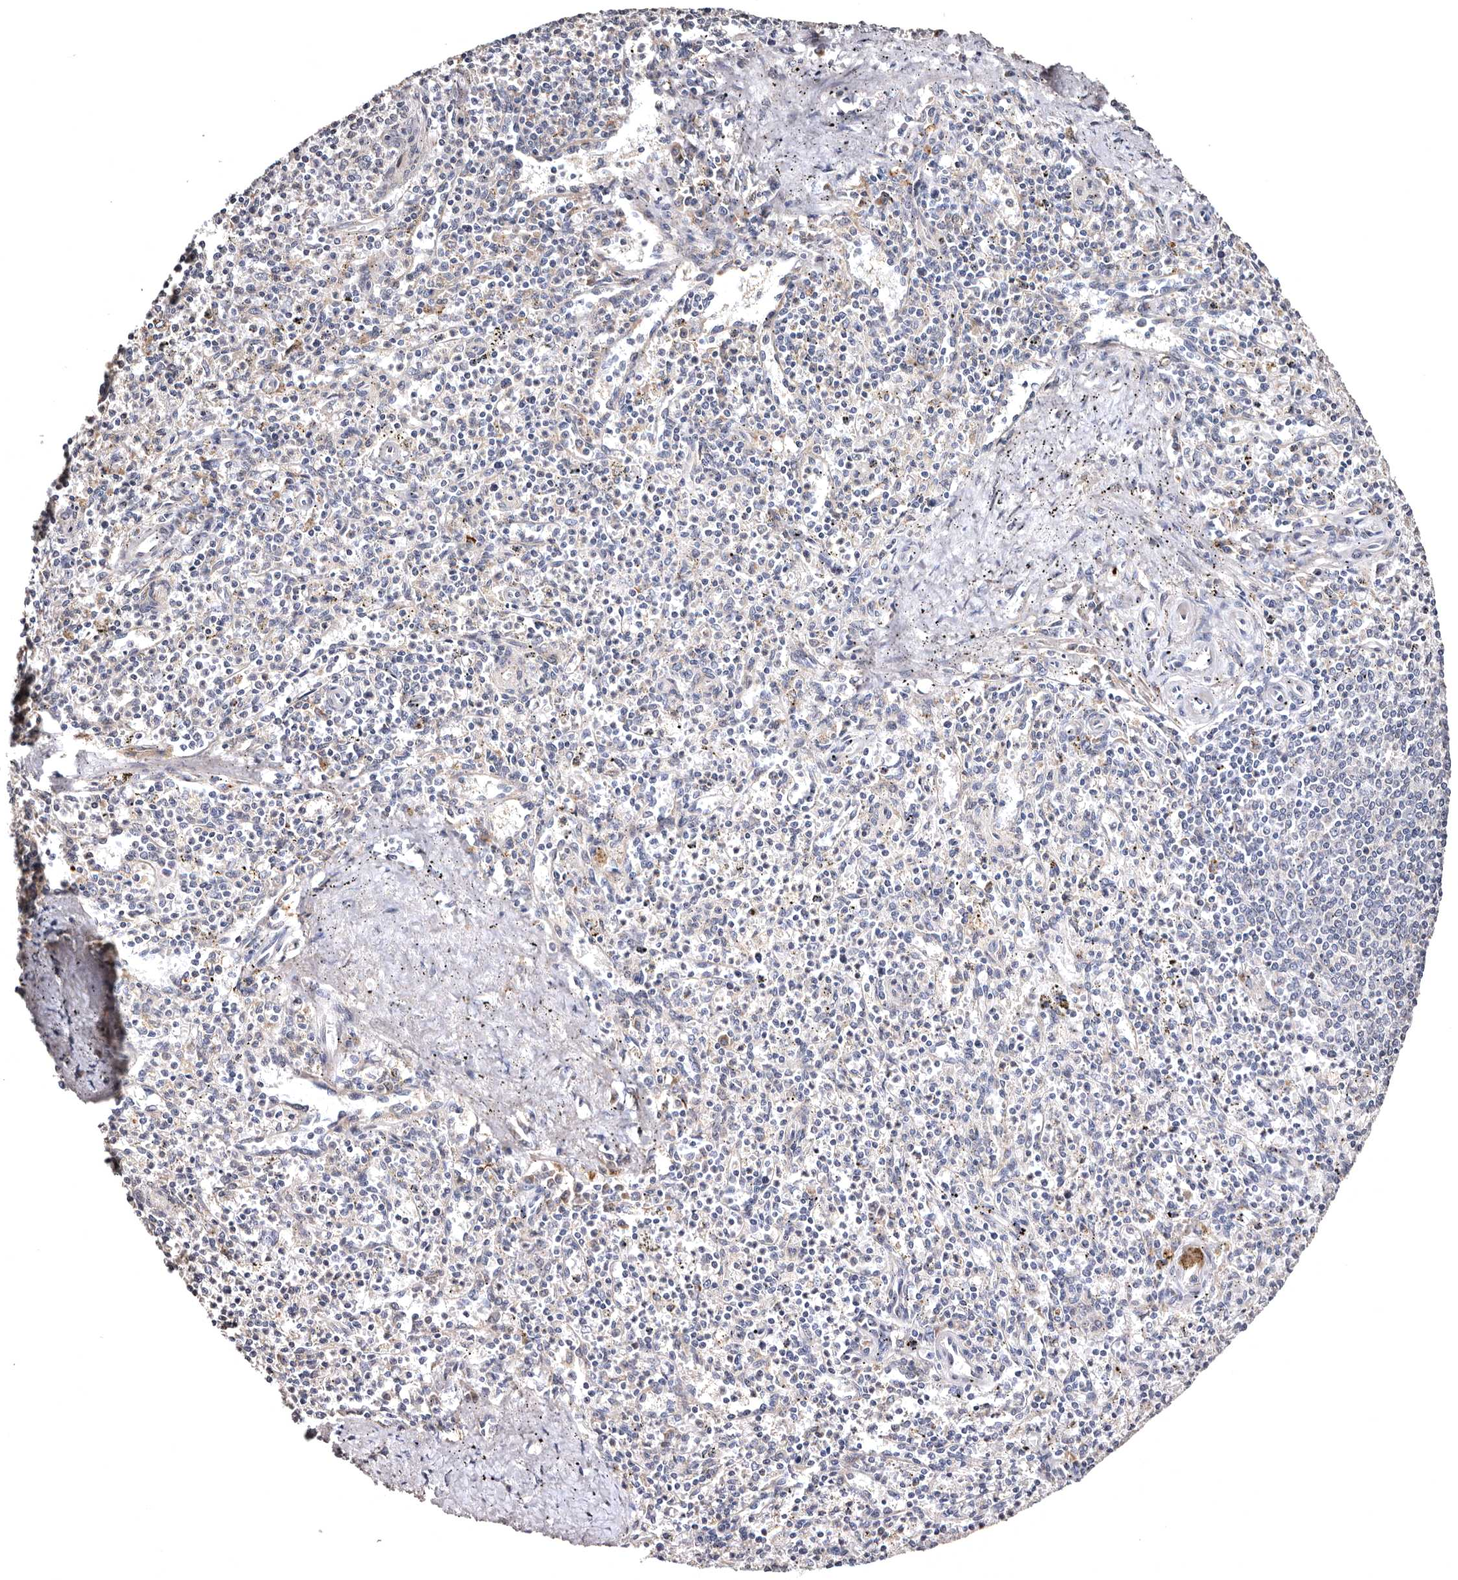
{"staining": {"intensity": "negative", "quantity": "none", "location": "none"}, "tissue": "spleen", "cell_type": "Cells in red pulp", "image_type": "normal", "snomed": [{"axis": "morphology", "description": "Normal tissue, NOS"}, {"axis": "topography", "description": "Spleen"}], "caption": "High magnification brightfield microscopy of normal spleen stained with DAB (3,3'-diaminobenzidine) (brown) and counterstained with hematoxylin (blue): cells in red pulp show no significant expression.", "gene": "FAM91A1", "patient": {"sex": "male", "age": 72}}